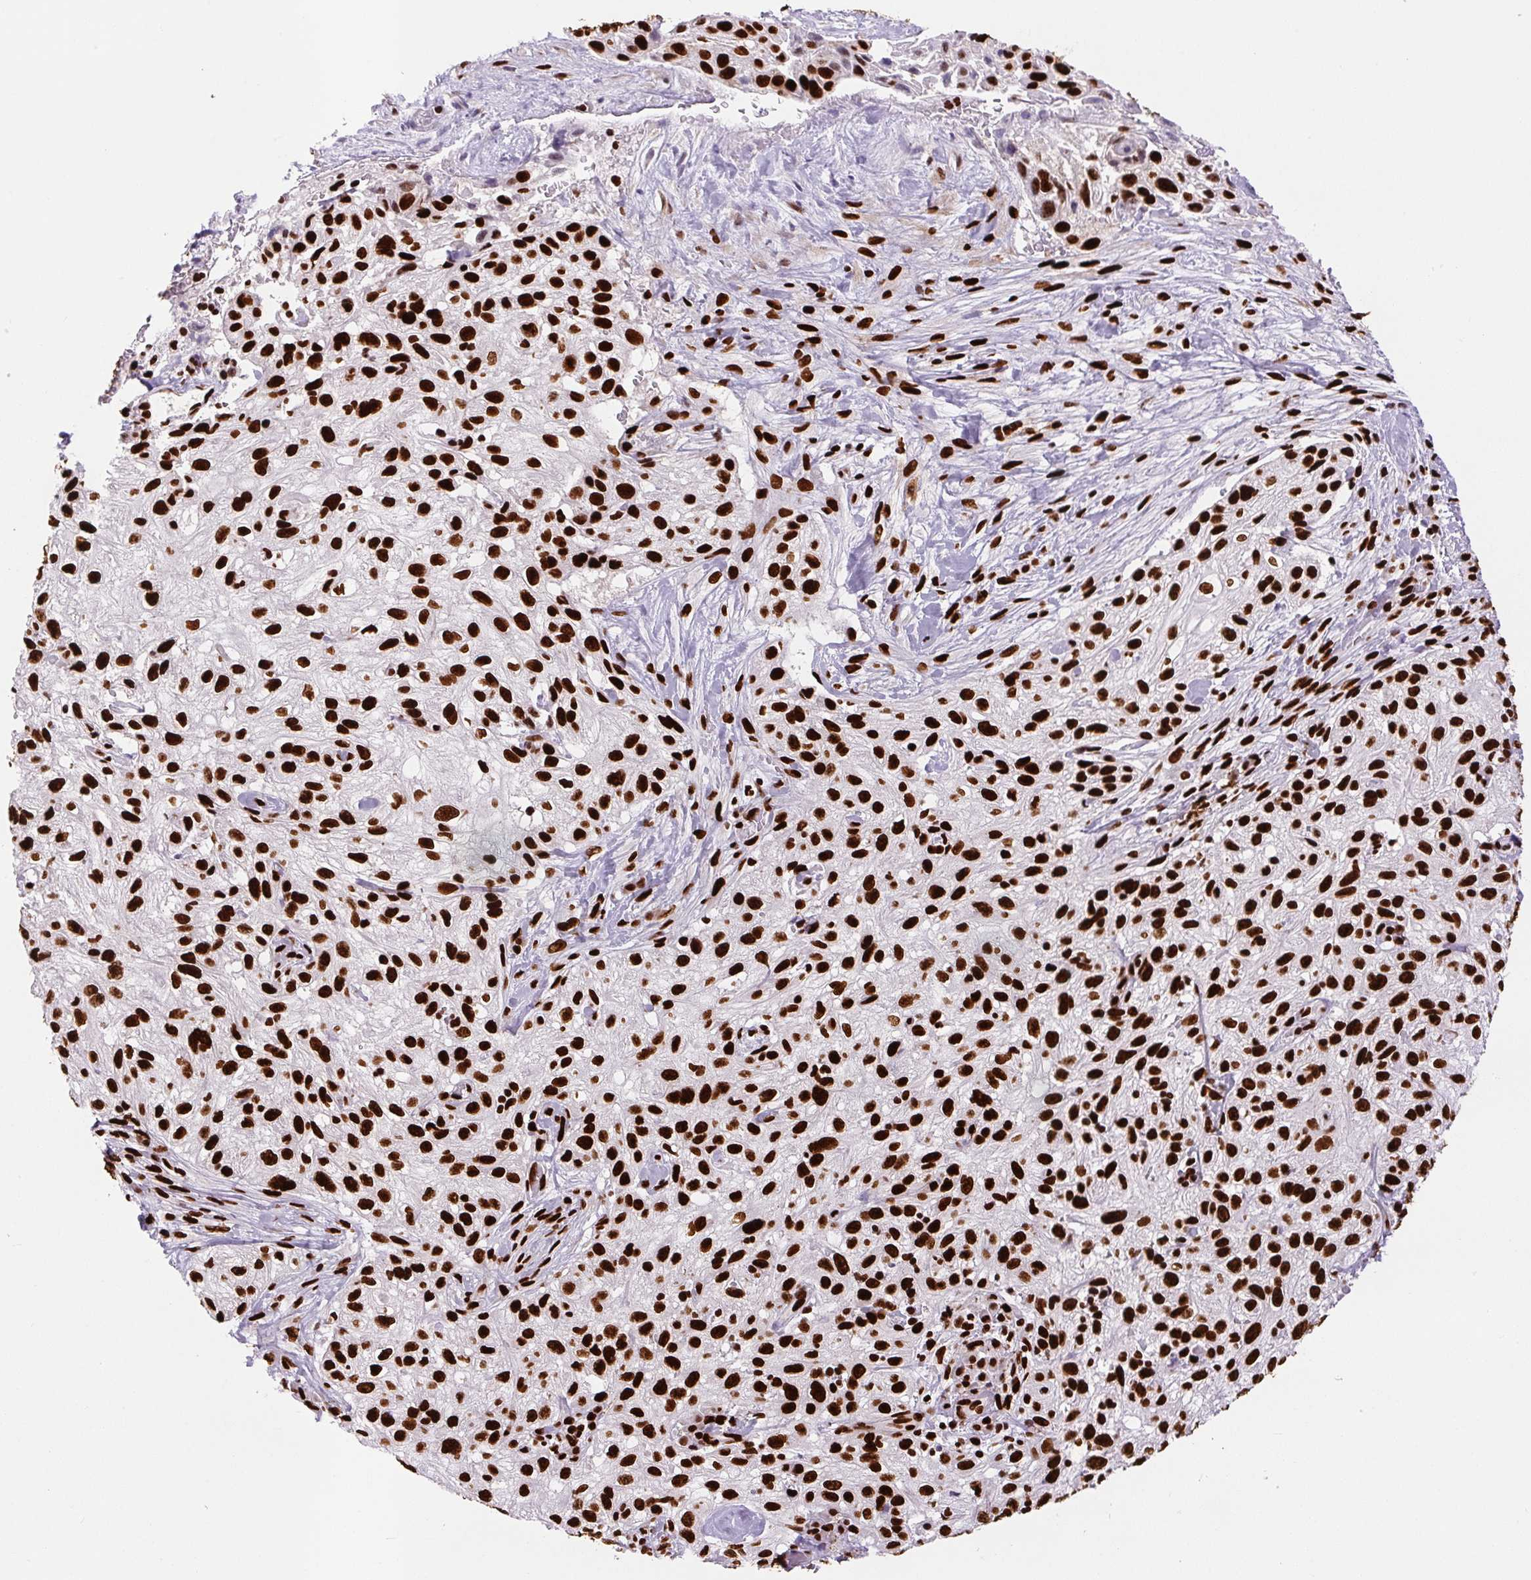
{"staining": {"intensity": "strong", "quantity": ">75%", "location": "nuclear"}, "tissue": "skin cancer", "cell_type": "Tumor cells", "image_type": "cancer", "snomed": [{"axis": "morphology", "description": "Squamous cell carcinoma, NOS"}, {"axis": "topography", "description": "Skin"}], "caption": "Skin squamous cell carcinoma stained with a protein marker displays strong staining in tumor cells.", "gene": "FUS", "patient": {"sex": "male", "age": 82}}